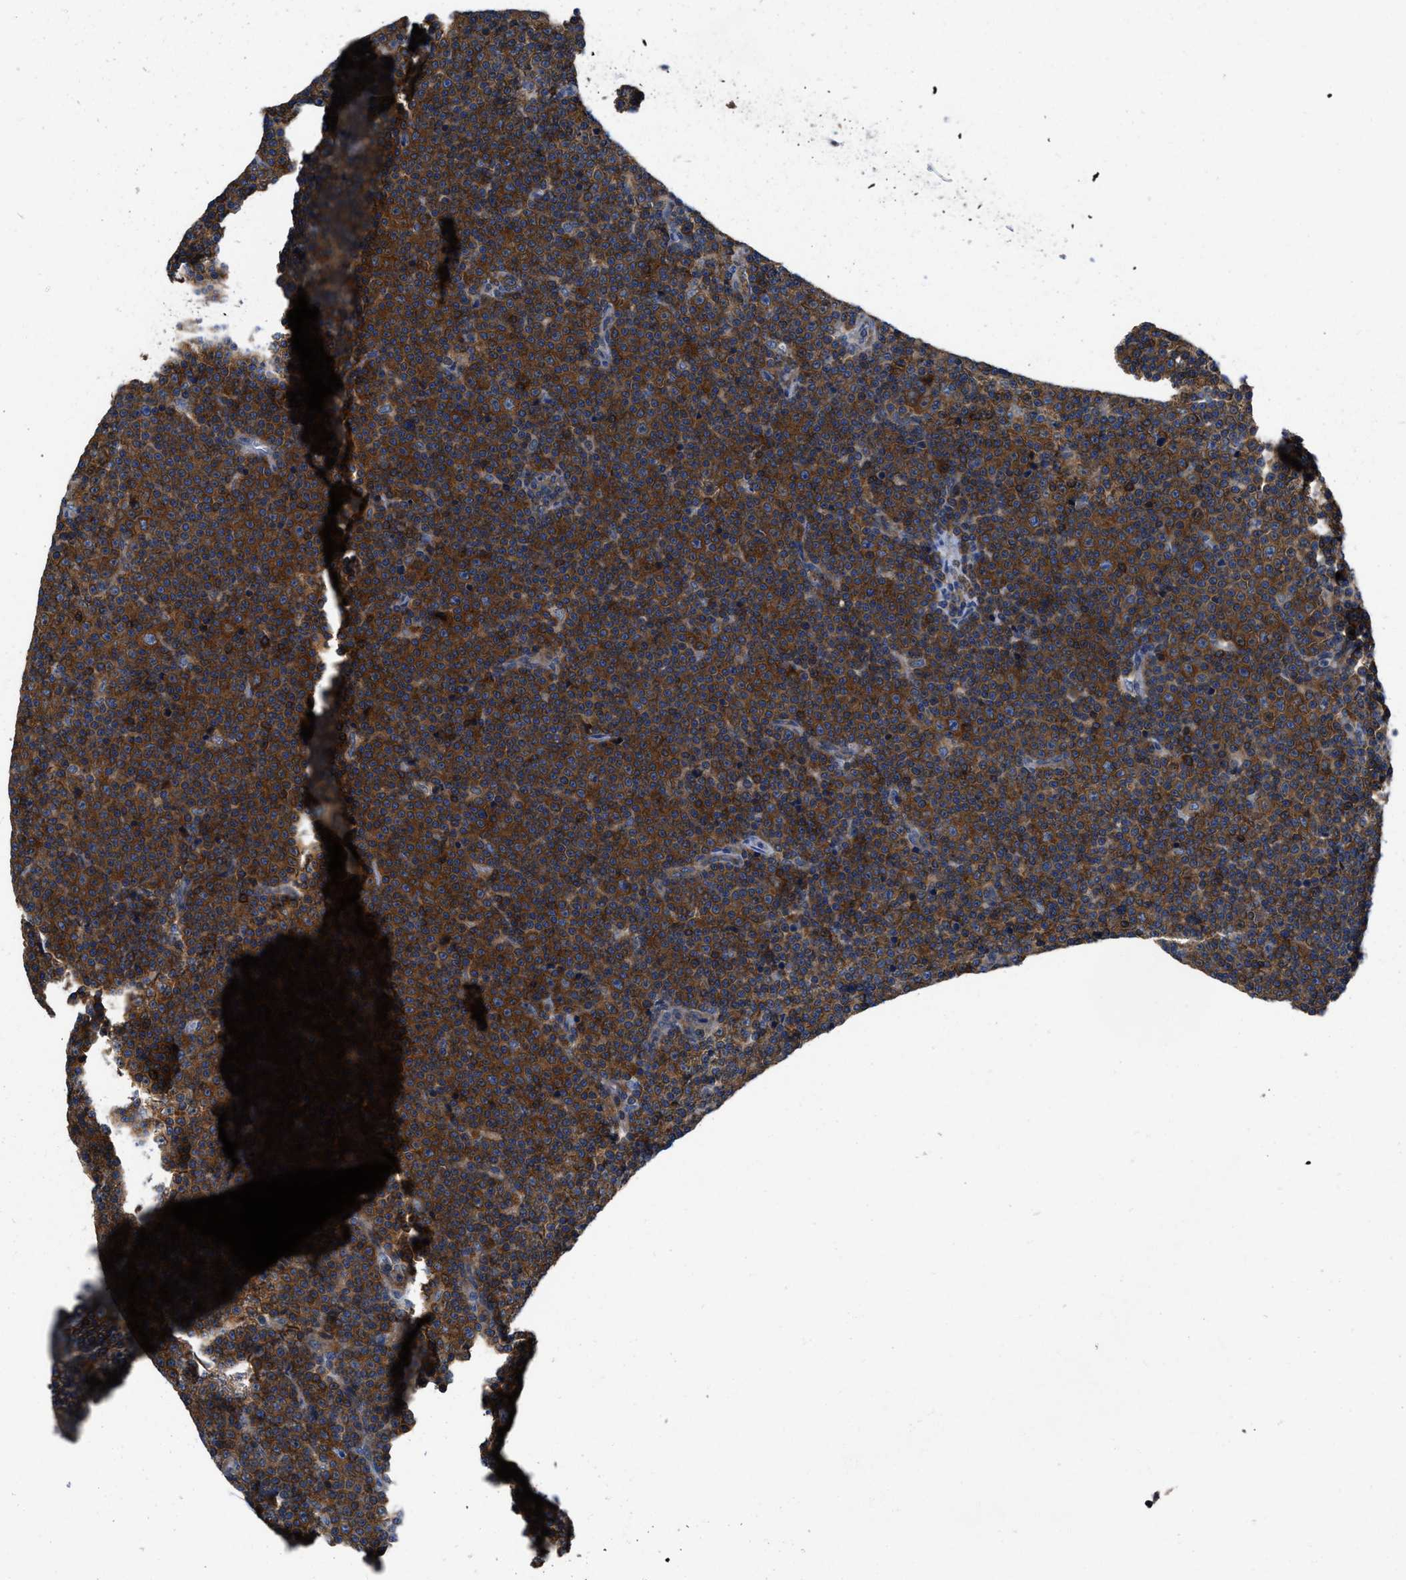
{"staining": {"intensity": "strong", "quantity": ">75%", "location": "cytoplasmic/membranous"}, "tissue": "lymphoma", "cell_type": "Tumor cells", "image_type": "cancer", "snomed": [{"axis": "morphology", "description": "Malignant lymphoma, non-Hodgkin's type, Low grade"}, {"axis": "topography", "description": "Lymph node"}], "caption": "Approximately >75% of tumor cells in human low-grade malignant lymphoma, non-Hodgkin's type exhibit strong cytoplasmic/membranous protein positivity as visualized by brown immunohistochemical staining.", "gene": "YARS1", "patient": {"sex": "female", "age": 67}}